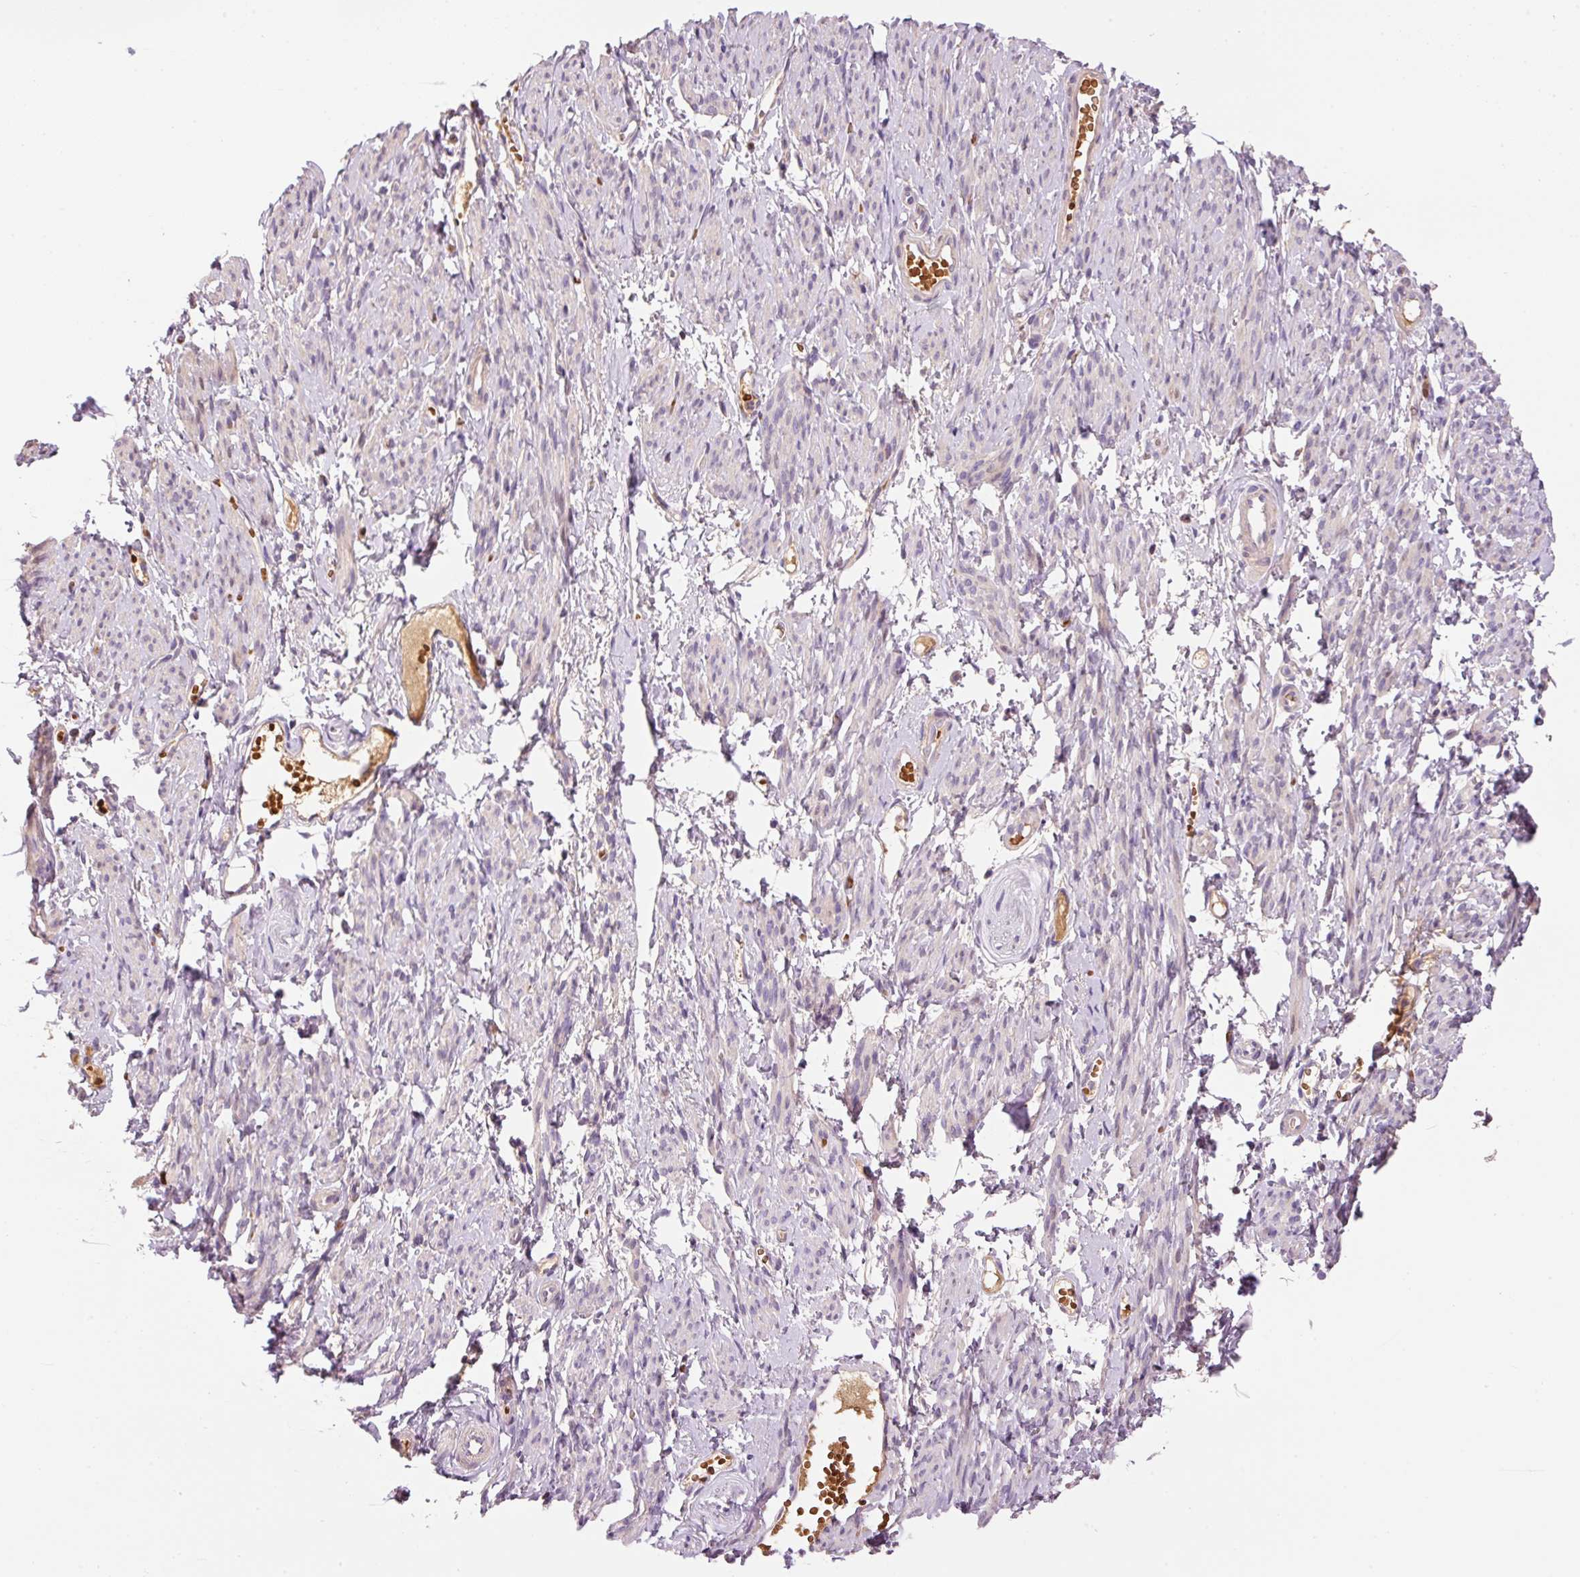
{"staining": {"intensity": "weak", "quantity": "<25%", "location": "cytoplasmic/membranous"}, "tissue": "smooth muscle", "cell_type": "Smooth muscle cells", "image_type": "normal", "snomed": [{"axis": "morphology", "description": "Normal tissue, NOS"}, {"axis": "topography", "description": "Smooth muscle"}], "caption": "Immunohistochemistry (IHC) photomicrograph of benign human smooth muscle stained for a protein (brown), which demonstrates no positivity in smooth muscle cells.", "gene": "CMTM8", "patient": {"sex": "female", "age": 65}}